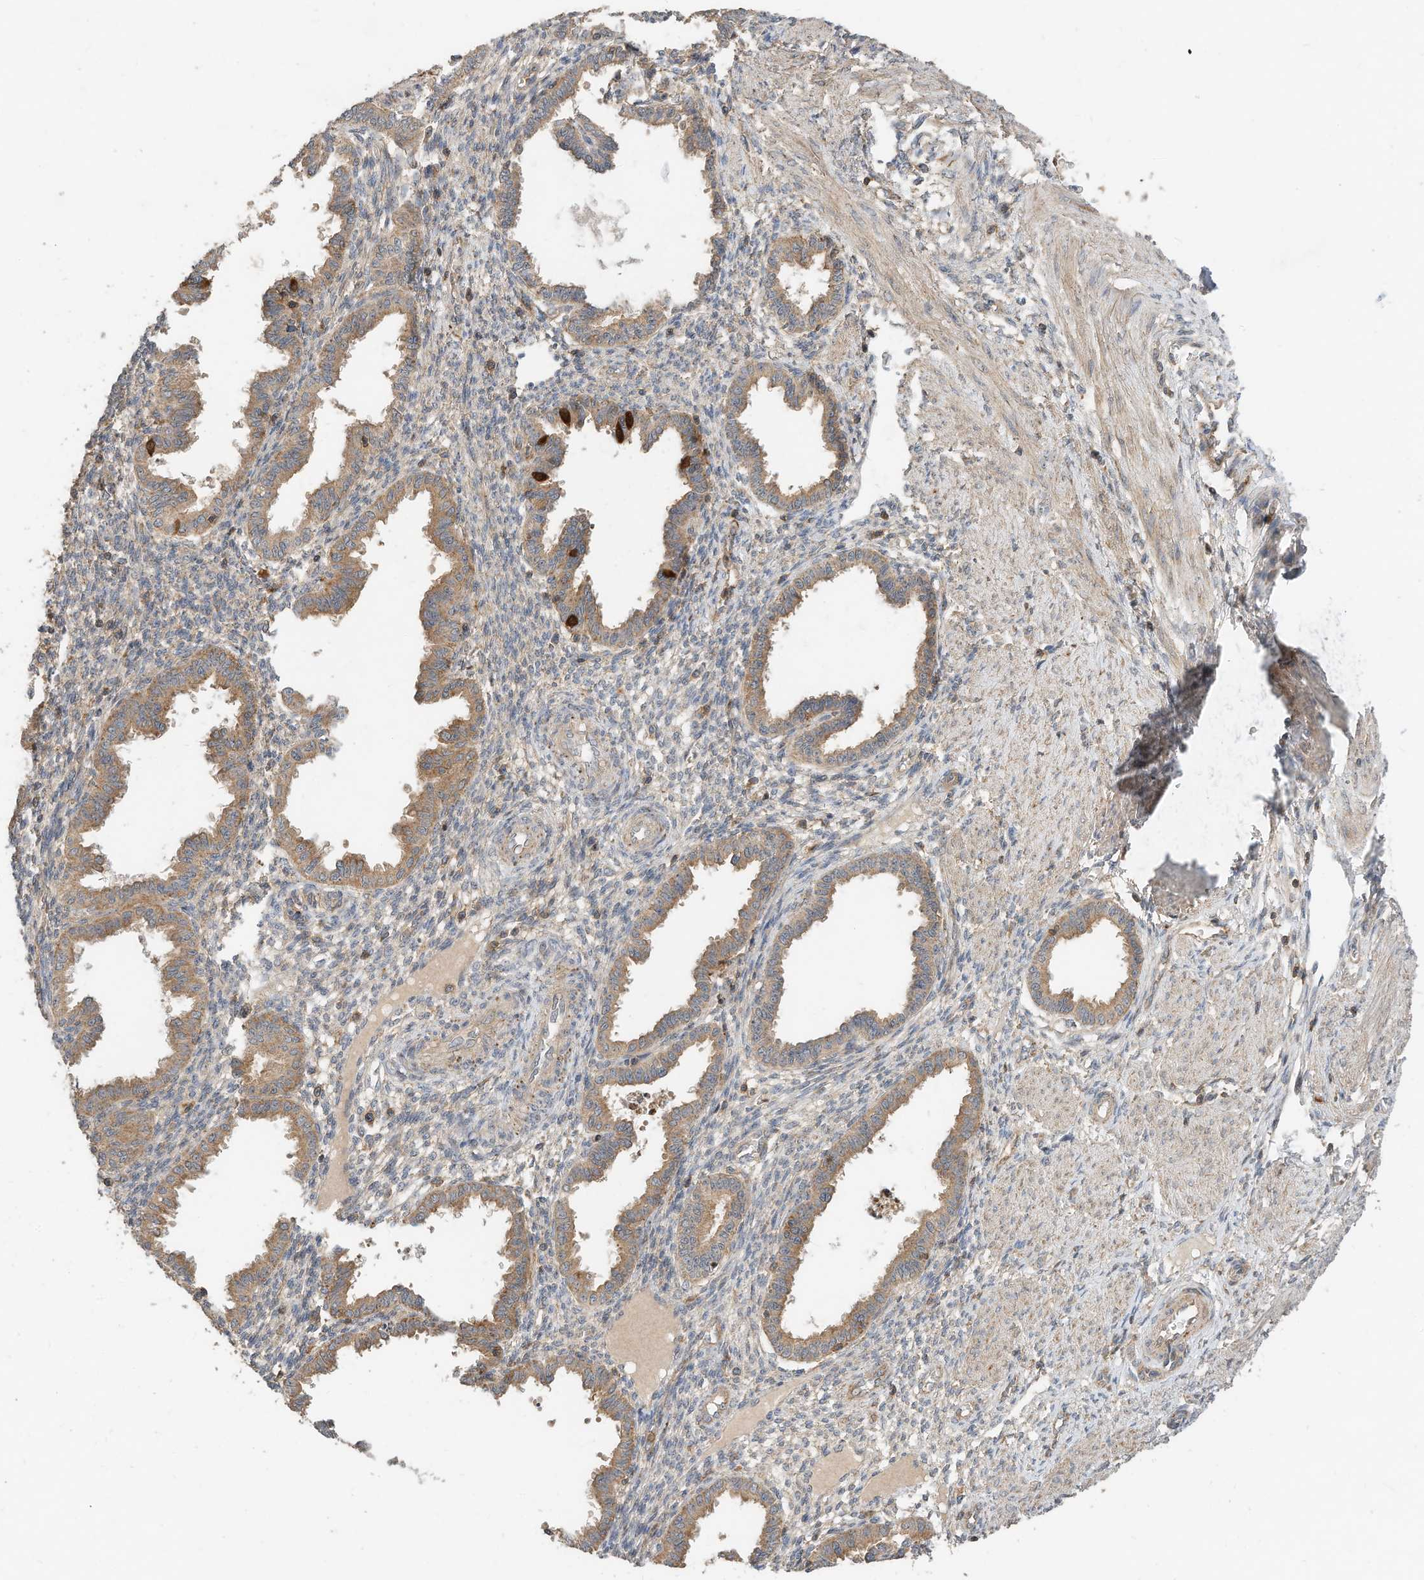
{"staining": {"intensity": "negative", "quantity": "none", "location": "none"}, "tissue": "endometrium", "cell_type": "Cells in endometrial stroma", "image_type": "normal", "snomed": [{"axis": "morphology", "description": "Normal tissue, NOS"}, {"axis": "topography", "description": "Endometrium"}], "caption": "Immunohistochemical staining of unremarkable endometrium reveals no significant positivity in cells in endometrial stroma. Nuclei are stained in blue.", "gene": "CPAMD8", "patient": {"sex": "female", "age": 33}}